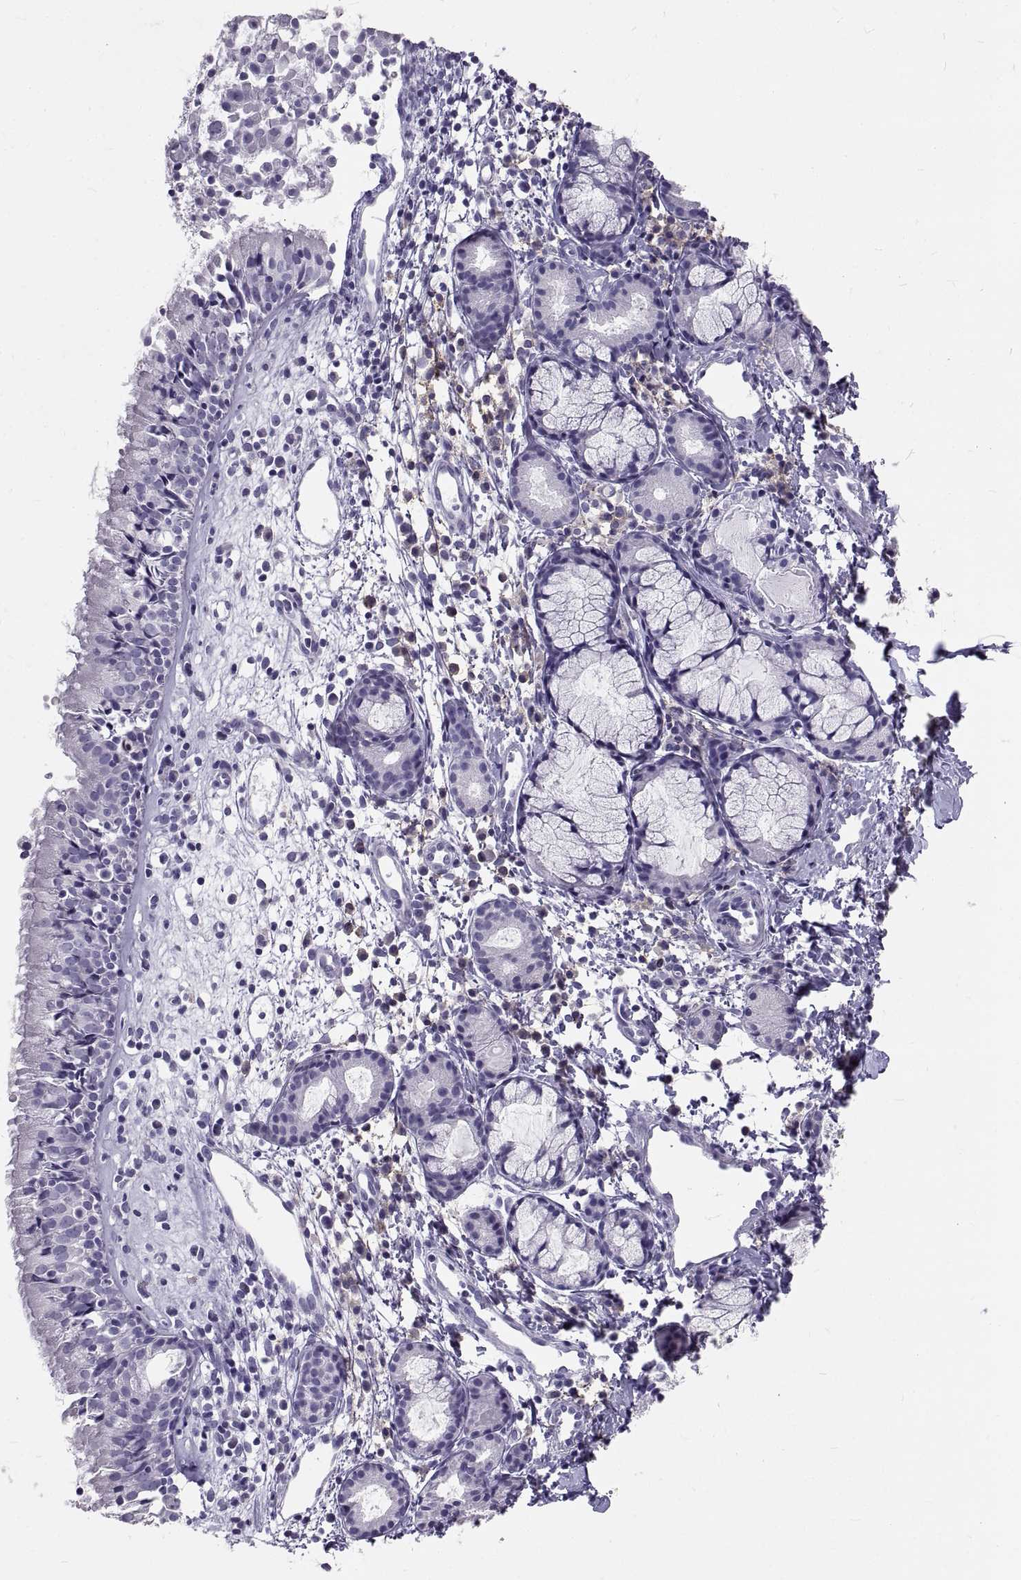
{"staining": {"intensity": "negative", "quantity": "none", "location": "none"}, "tissue": "nasopharynx", "cell_type": "Respiratory epithelial cells", "image_type": "normal", "snomed": [{"axis": "morphology", "description": "Normal tissue, NOS"}, {"axis": "topography", "description": "Nasopharynx"}], "caption": "Nasopharynx stained for a protein using immunohistochemistry (IHC) reveals no staining respiratory epithelial cells.", "gene": "GNG12", "patient": {"sex": "male", "age": 9}}